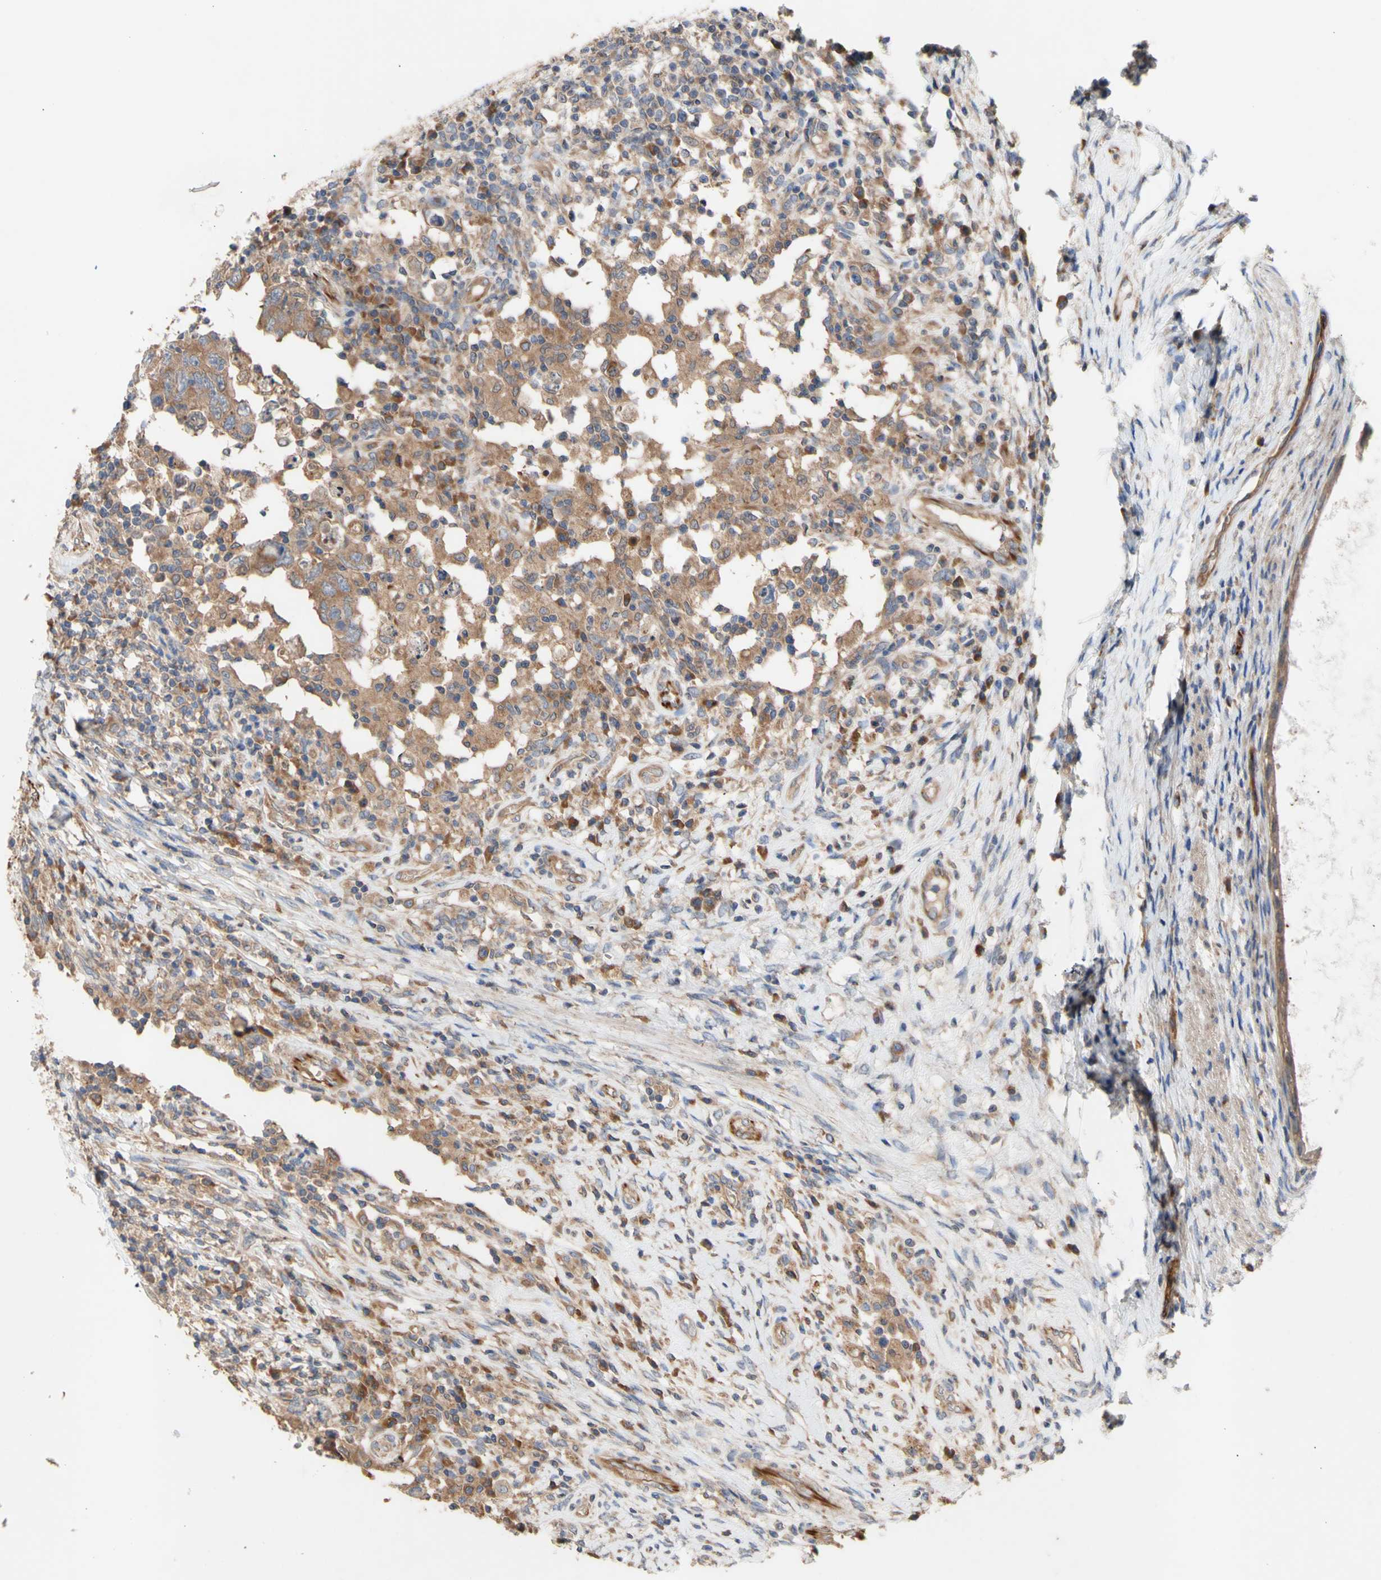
{"staining": {"intensity": "moderate", "quantity": ">75%", "location": "cytoplasmic/membranous"}, "tissue": "testis cancer", "cell_type": "Tumor cells", "image_type": "cancer", "snomed": [{"axis": "morphology", "description": "Carcinoma, Embryonal, NOS"}, {"axis": "topography", "description": "Testis"}], "caption": "Immunohistochemical staining of human testis cancer (embryonal carcinoma) exhibits medium levels of moderate cytoplasmic/membranous protein staining in approximately >75% of tumor cells.", "gene": "EIF2S3", "patient": {"sex": "male", "age": 26}}